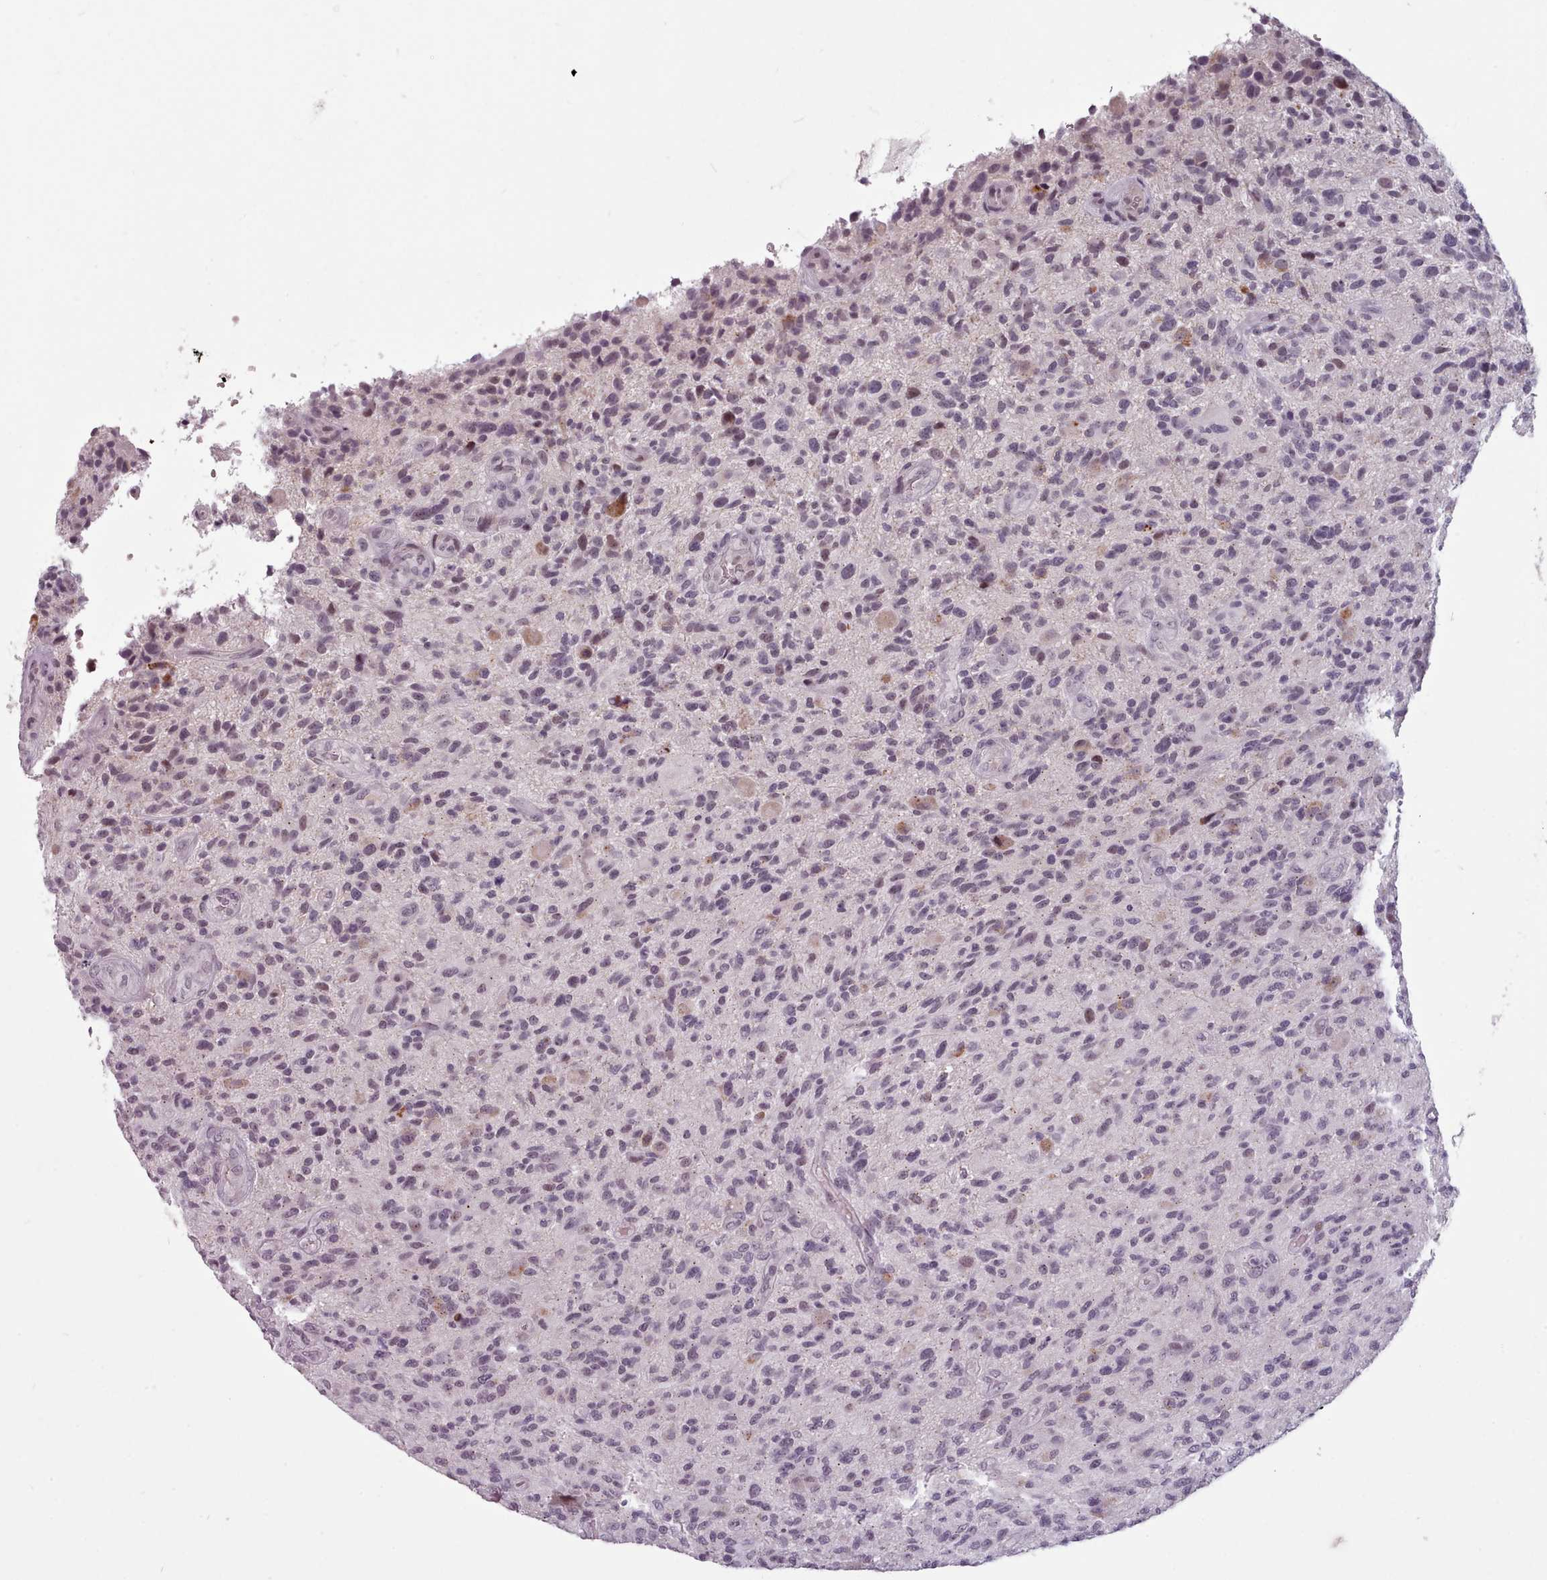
{"staining": {"intensity": "weak", "quantity": "<25%", "location": "nuclear"}, "tissue": "glioma", "cell_type": "Tumor cells", "image_type": "cancer", "snomed": [{"axis": "morphology", "description": "Glioma, malignant, High grade"}, {"axis": "topography", "description": "Brain"}], "caption": "Glioma was stained to show a protein in brown. There is no significant staining in tumor cells.", "gene": "PBX4", "patient": {"sex": "male", "age": 47}}